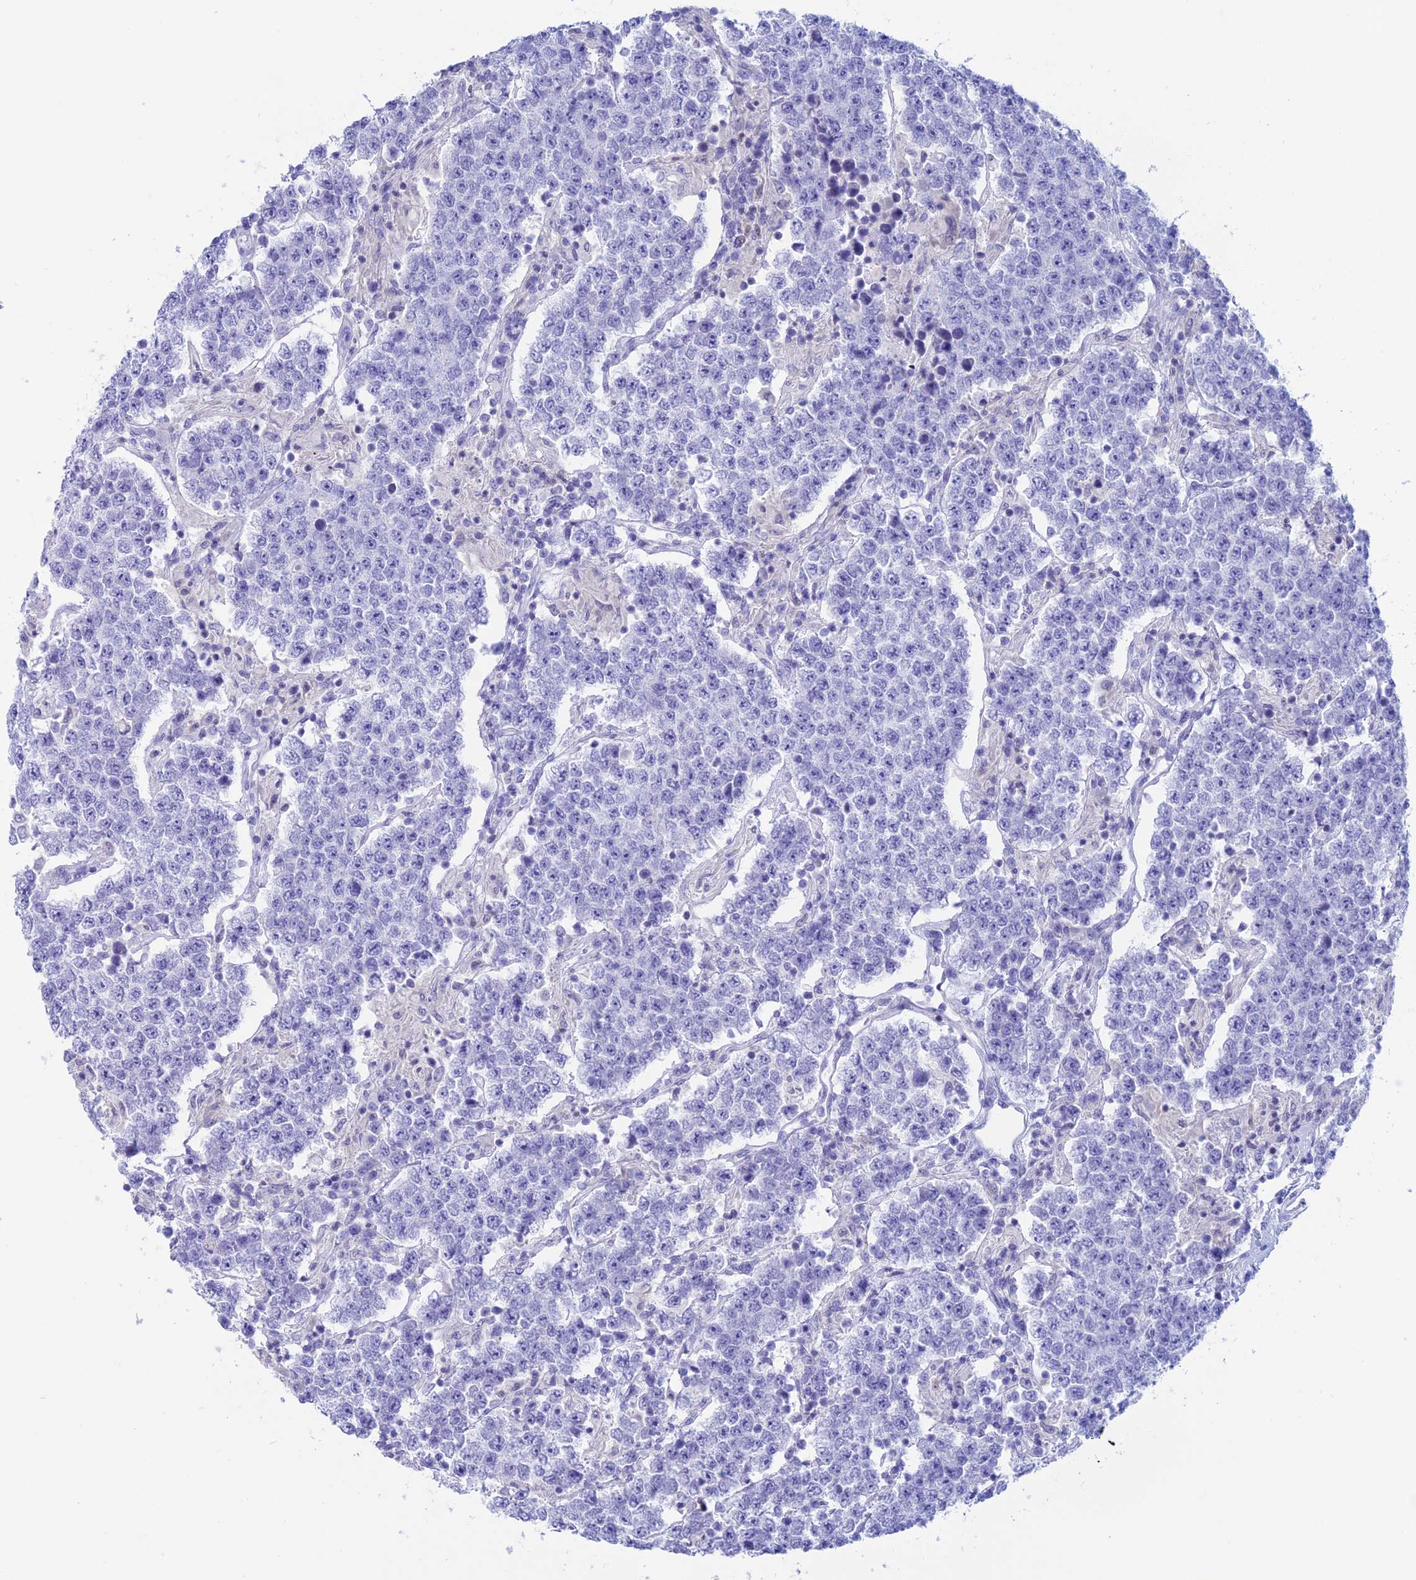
{"staining": {"intensity": "negative", "quantity": "none", "location": "none"}, "tissue": "testis cancer", "cell_type": "Tumor cells", "image_type": "cancer", "snomed": [{"axis": "morphology", "description": "Normal tissue, NOS"}, {"axis": "morphology", "description": "Urothelial carcinoma, High grade"}, {"axis": "morphology", "description": "Seminoma, NOS"}, {"axis": "morphology", "description": "Carcinoma, Embryonal, NOS"}, {"axis": "topography", "description": "Urinary bladder"}, {"axis": "topography", "description": "Testis"}], "caption": "This is an immunohistochemistry (IHC) histopathology image of human embryonal carcinoma (testis). There is no staining in tumor cells.", "gene": "RP1", "patient": {"sex": "male", "age": 41}}